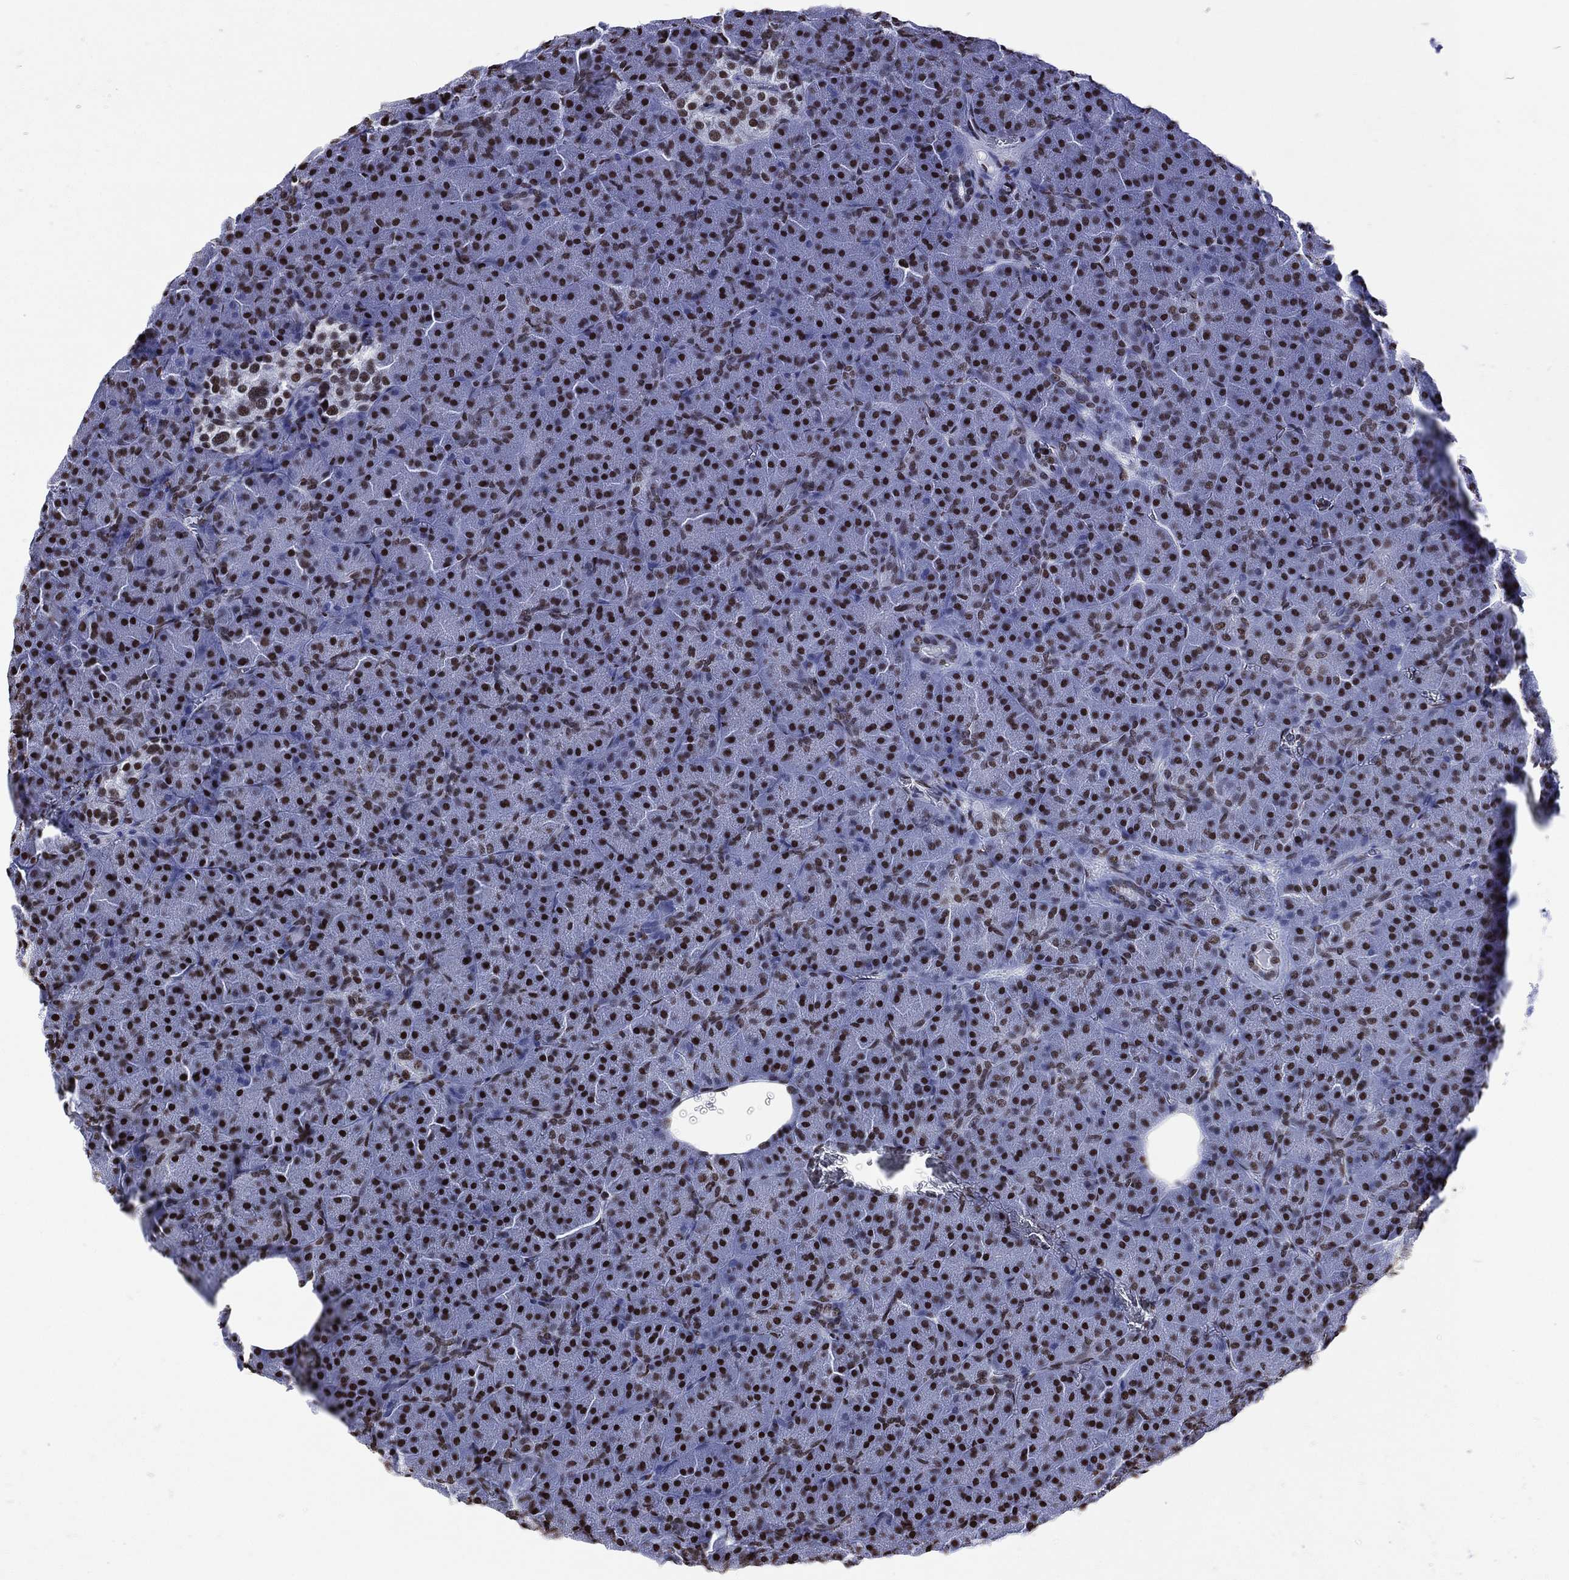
{"staining": {"intensity": "strong", "quantity": ">75%", "location": "nuclear"}, "tissue": "pancreas", "cell_type": "Exocrine glandular cells", "image_type": "normal", "snomed": [{"axis": "morphology", "description": "Normal tissue, NOS"}, {"axis": "topography", "description": "Pancreas"}], "caption": "A high amount of strong nuclear staining is identified in about >75% of exocrine glandular cells in benign pancreas.", "gene": "RETREG2", "patient": {"sex": "male", "age": 61}}